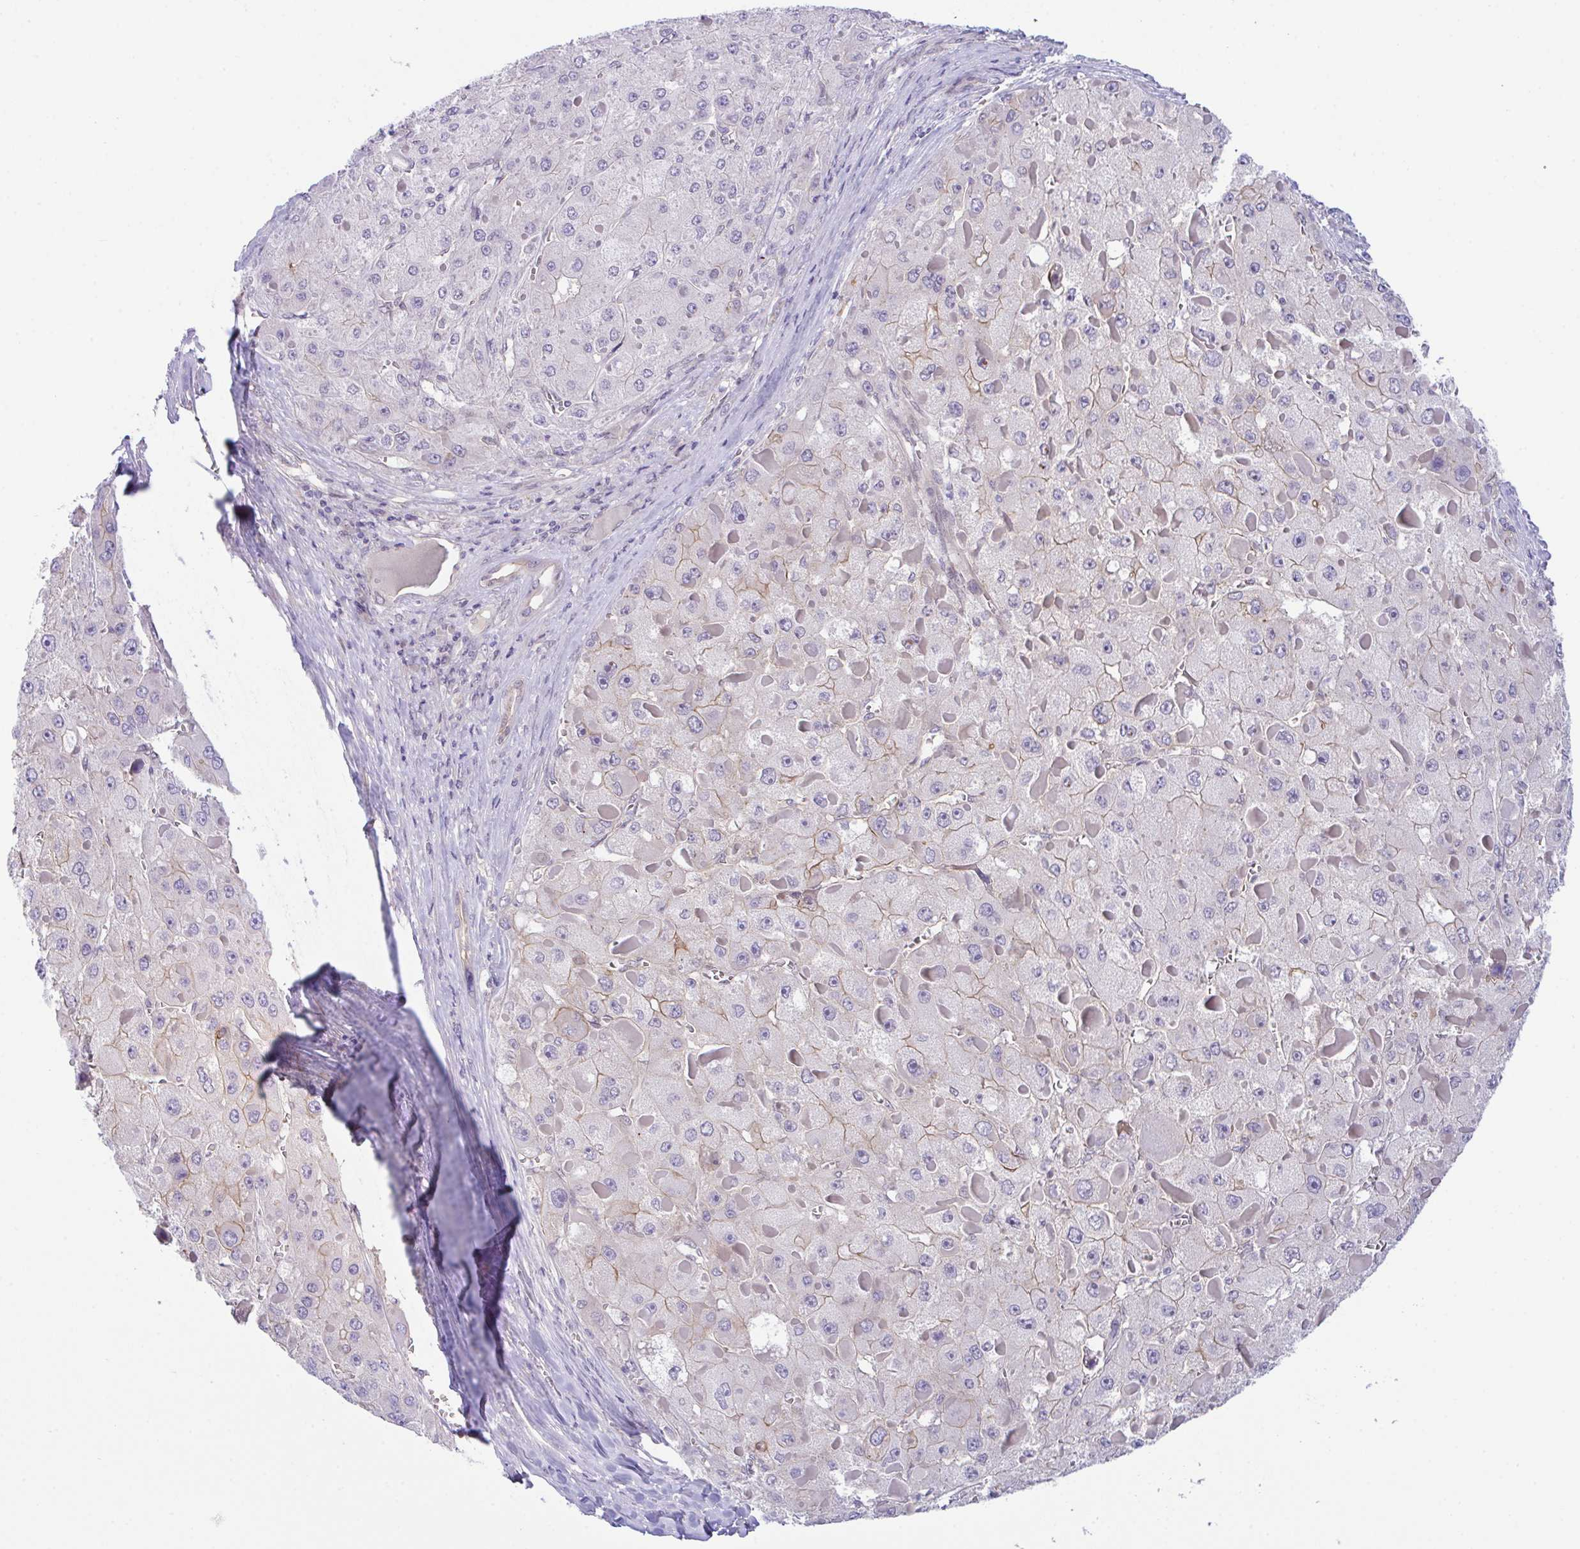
{"staining": {"intensity": "negative", "quantity": "none", "location": "none"}, "tissue": "liver cancer", "cell_type": "Tumor cells", "image_type": "cancer", "snomed": [{"axis": "morphology", "description": "Carcinoma, Hepatocellular, NOS"}, {"axis": "topography", "description": "Liver"}], "caption": "Tumor cells show no significant expression in liver hepatocellular carcinoma. (Stains: DAB (3,3'-diaminobenzidine) immunohistochemistry with hematoxylin counter stain, Microscopy: brightfield microscopy at high magnification).", "gene": "ZBED3", "patient": {"sex": "female", "age": 73}}